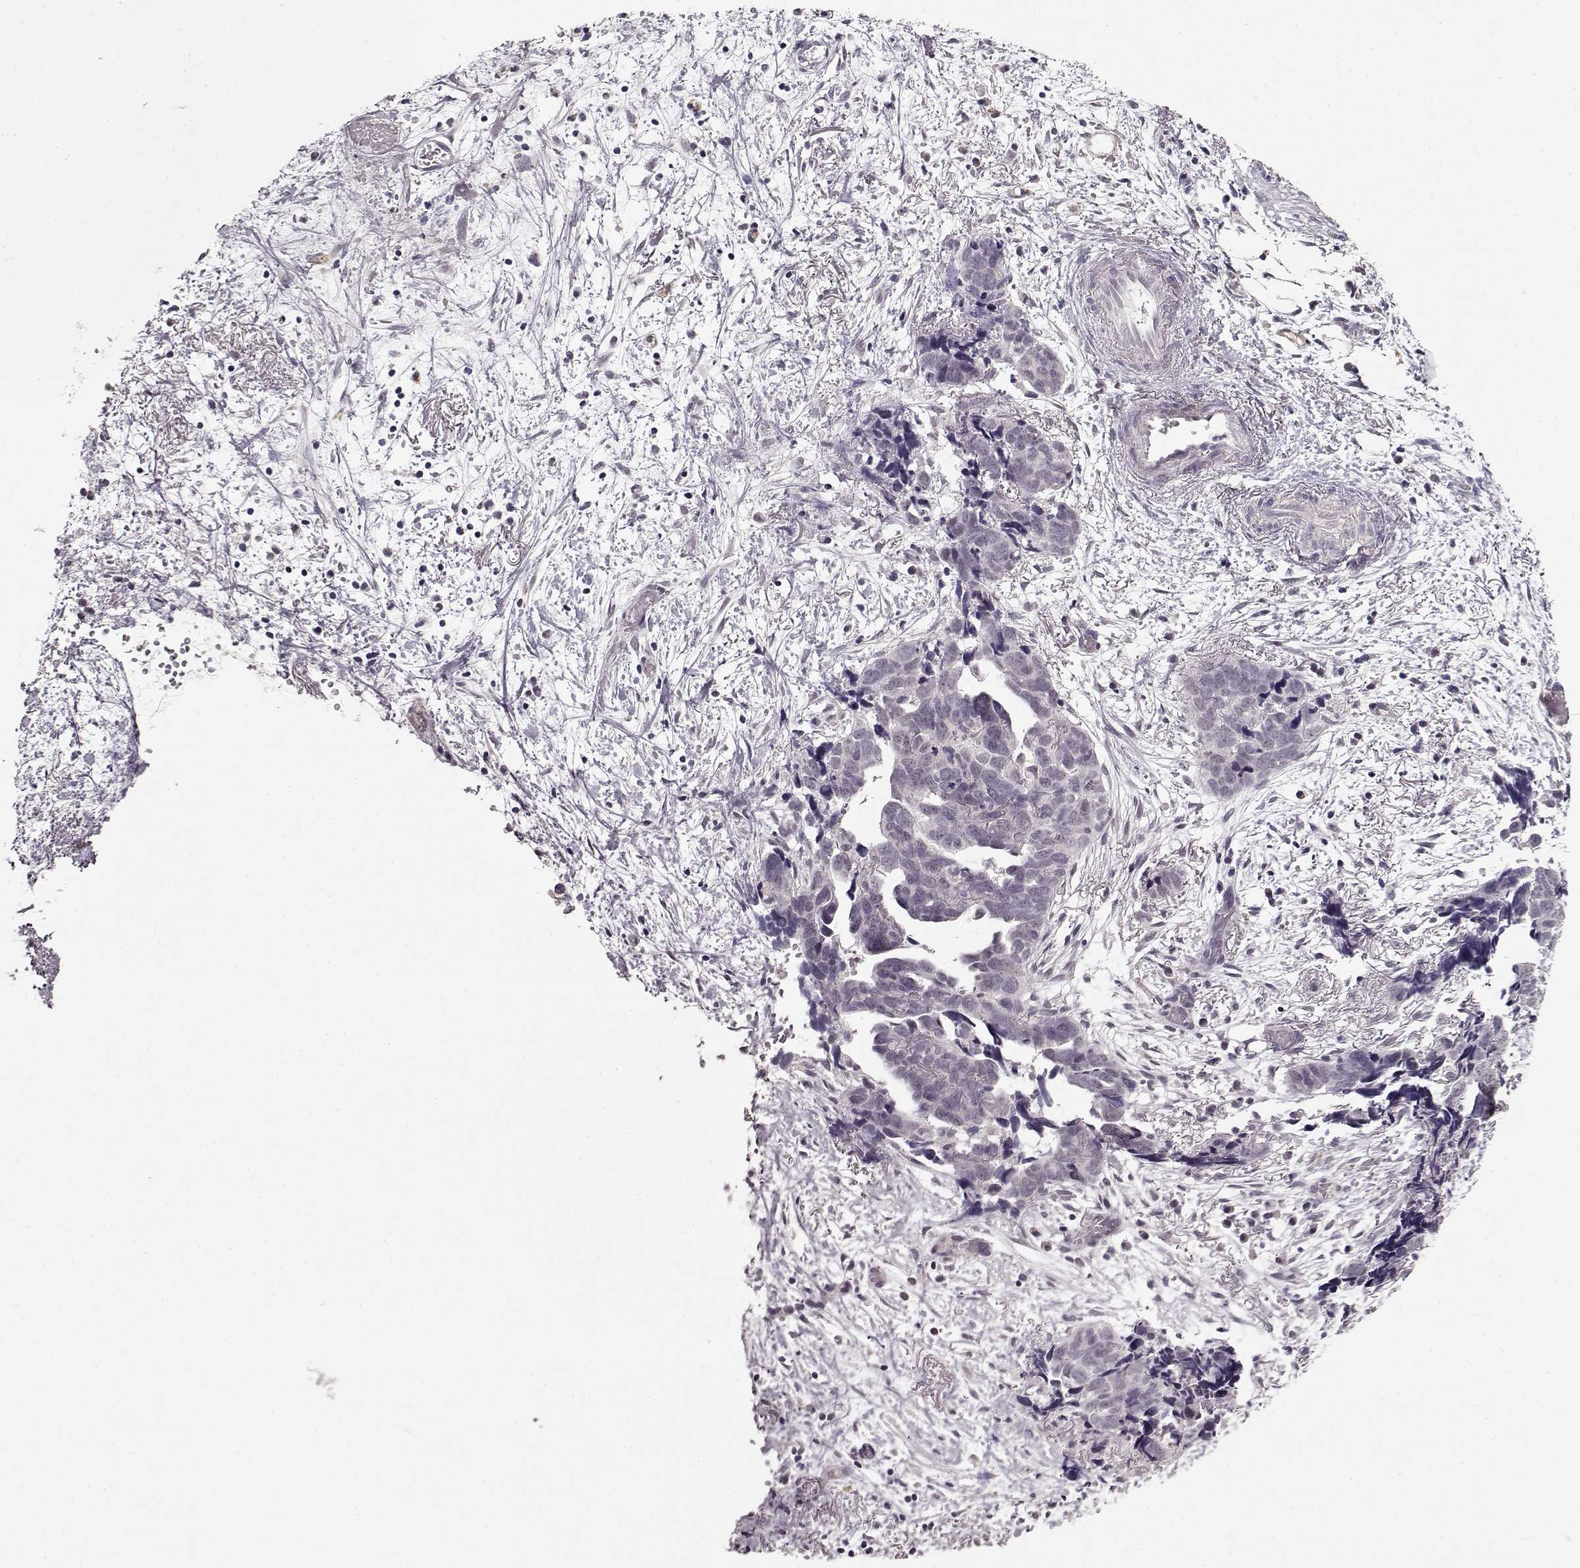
{"staining": {"intensity": "negative", "quantity": "none", "location": "none"}, "tissue": "ovarian cancer", "cell_type": "Tumor cells", "image_type": "cancer", "snomed": [{"axis": "morphology", "description": "Cystadenocarcinoma, serous, NOS"}, {"axis": "topography", "description": "Ovary"}], "caption": "A histopathology image of human ovarian cancer (serous cystadenocarcinoma) is negative for staining in tumor cells.", "gene": "RP1L1", "patient": {"sex": "female", "age": 69}}